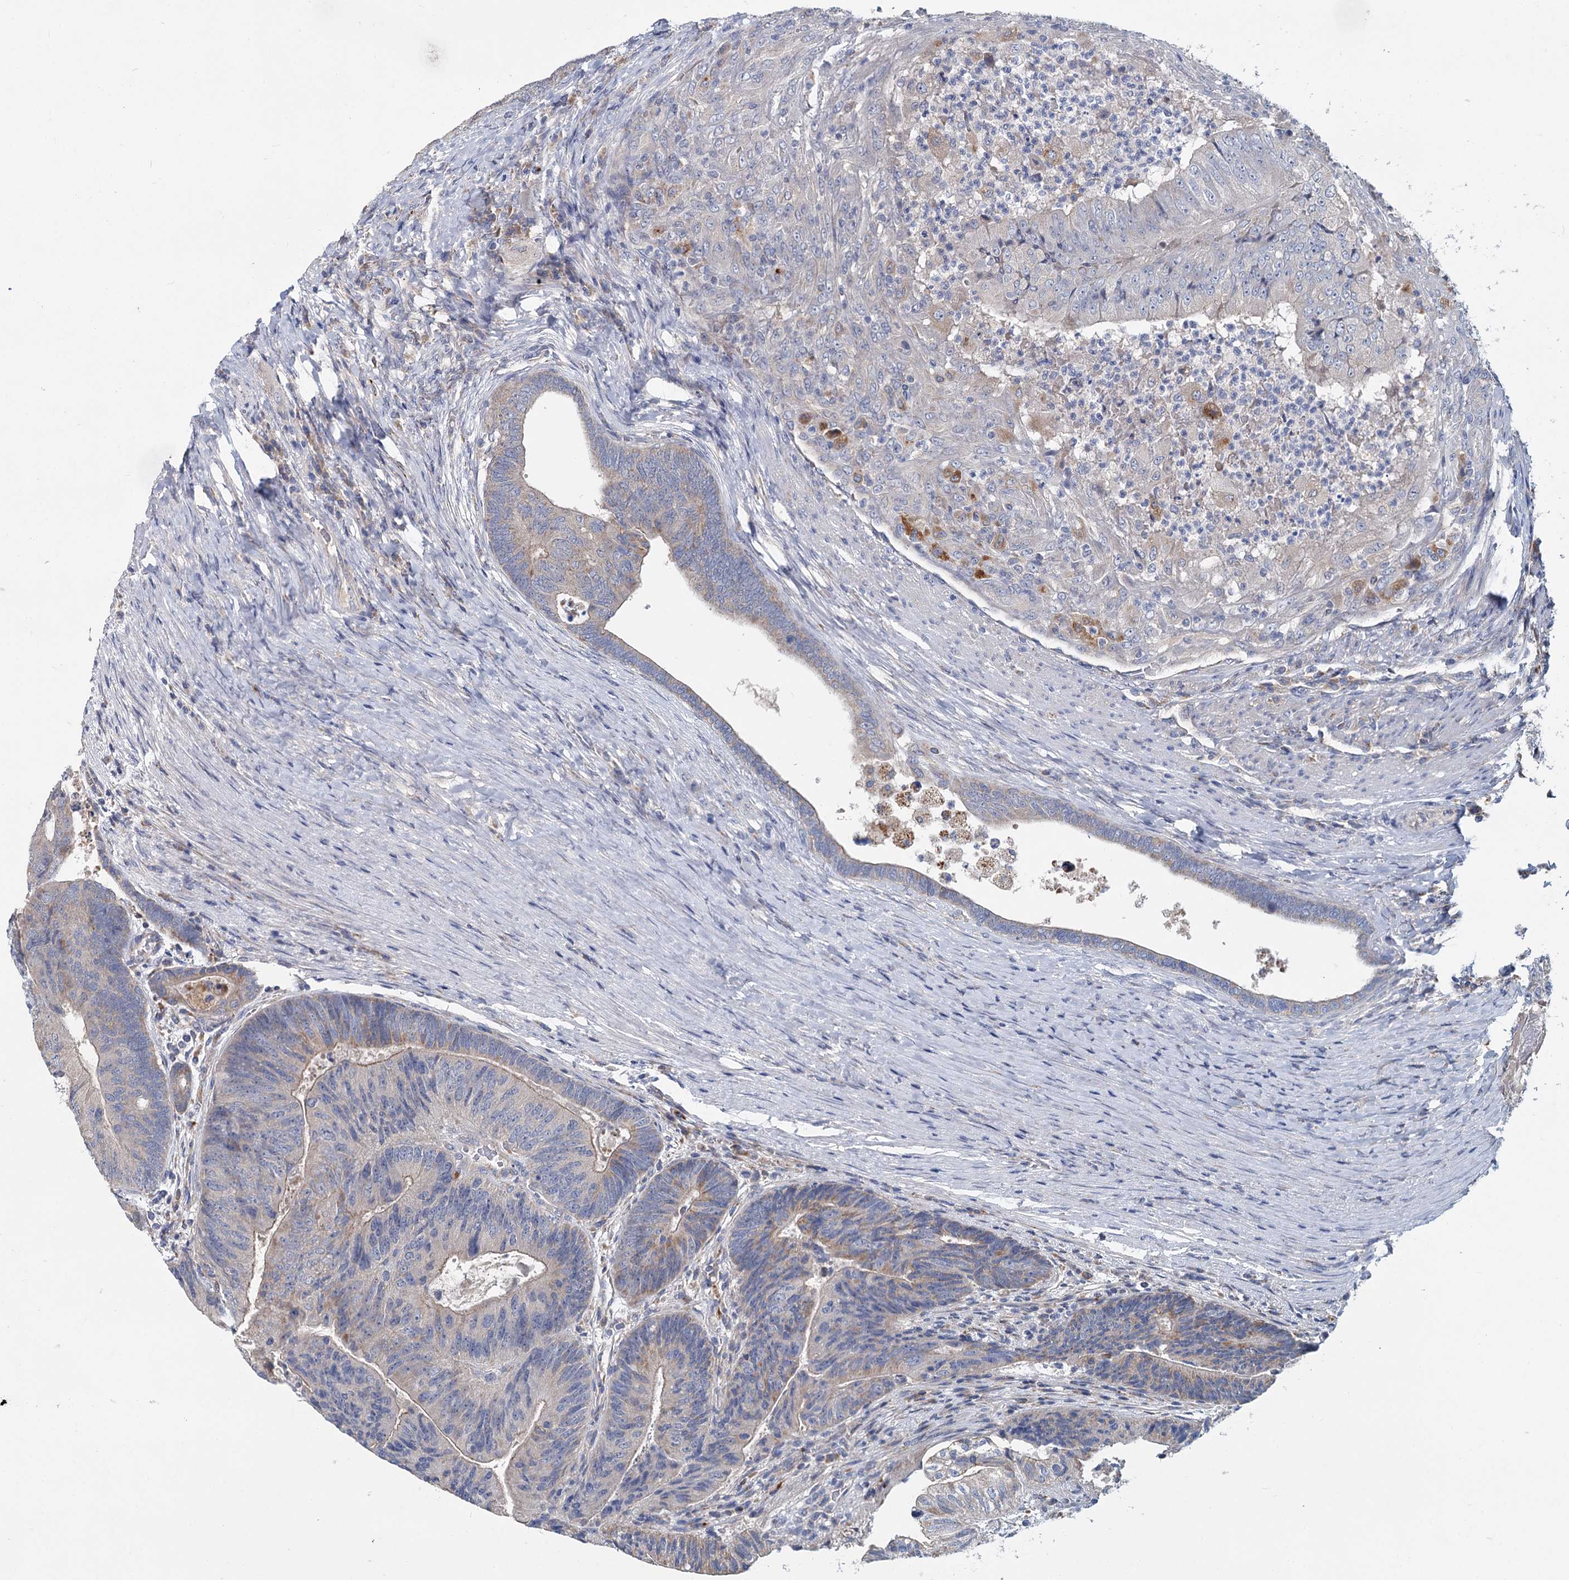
{"staining": {"intensity": "weak", "quantity": "<25%", "location": "cytoplasmic/membranous"}, "tissue": "colorectal cancer", "cell_type": "Tumor cells", "image_type": "cancer", "snomed": [{"axis": "morphology", "description": "Adenocarcinoma, NOS"}, {"axis": "topography", "description": "Colon"}], "caption": "DAB immunohistochemical staining of colorectal adenocarcinoma reveals no significant positivity in tumor cells.", "gene": "ANKRD16", "patient": {"sex": "female", "age": 67}}